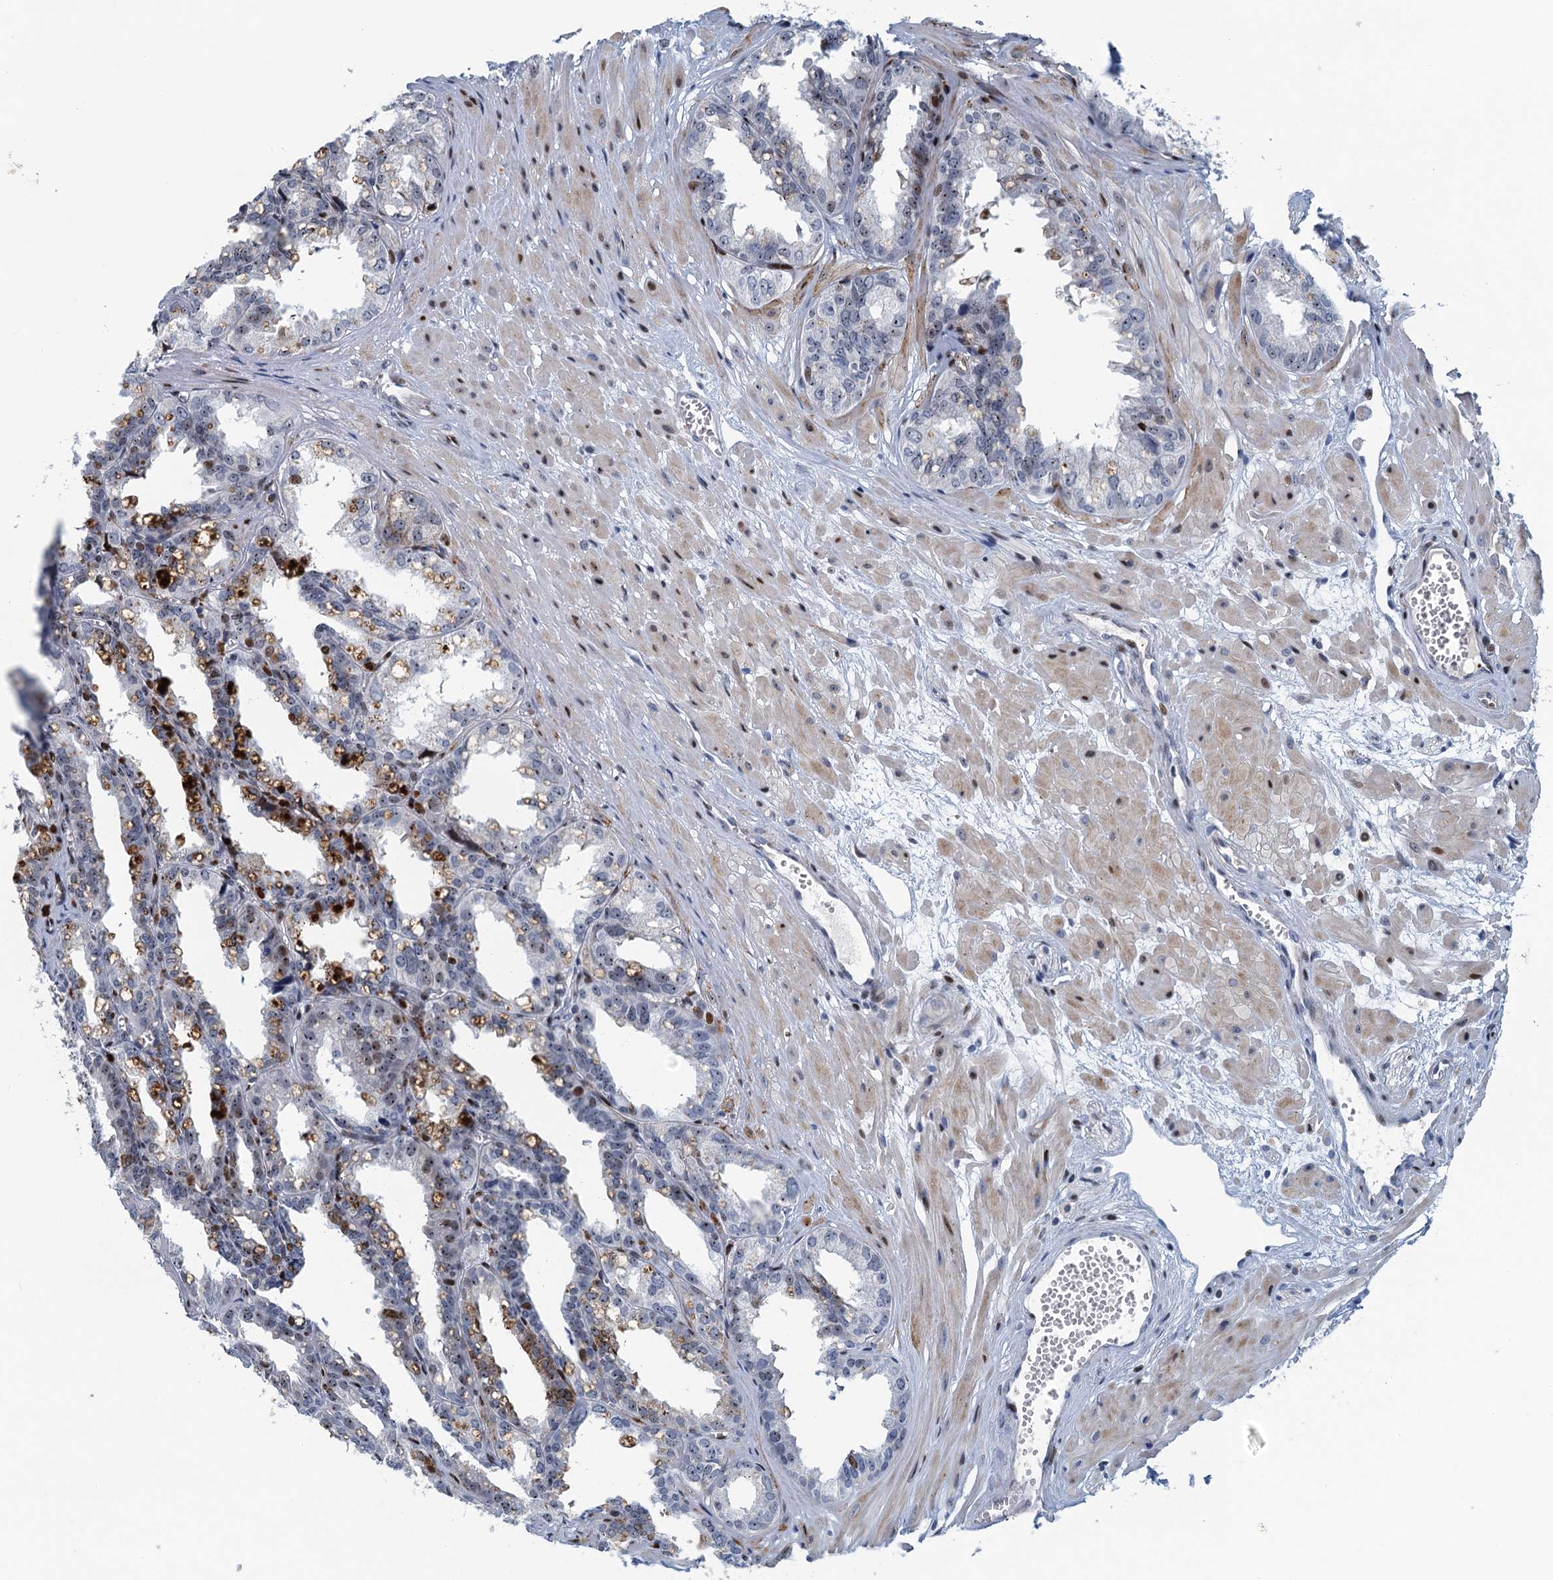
{"staining": {"intensity": "strong", "quantity": "<25%", "location": "cytoplasmic/membranous,nuclear"}, "tissue": "seminal vesicle", "cell_type": "Glandular cells", "image_type": "normal", "snomed": [{"axis": "morphology", "description": "Normal tissue, NOS"}, {"axis": "topography", "description": "Prostate"}, {"axis": "topography", "description": "Seminal veicle"}], "caption": "An IHC histopathology image of benign tissue is shown. Protein staining in brown shows strong cytoplasmic/membranous,nuclear positivity in seminal vesicle within glandular cells.", "gene": "ANKRD13D", "patient": {"sex": "male", "age": 51}}